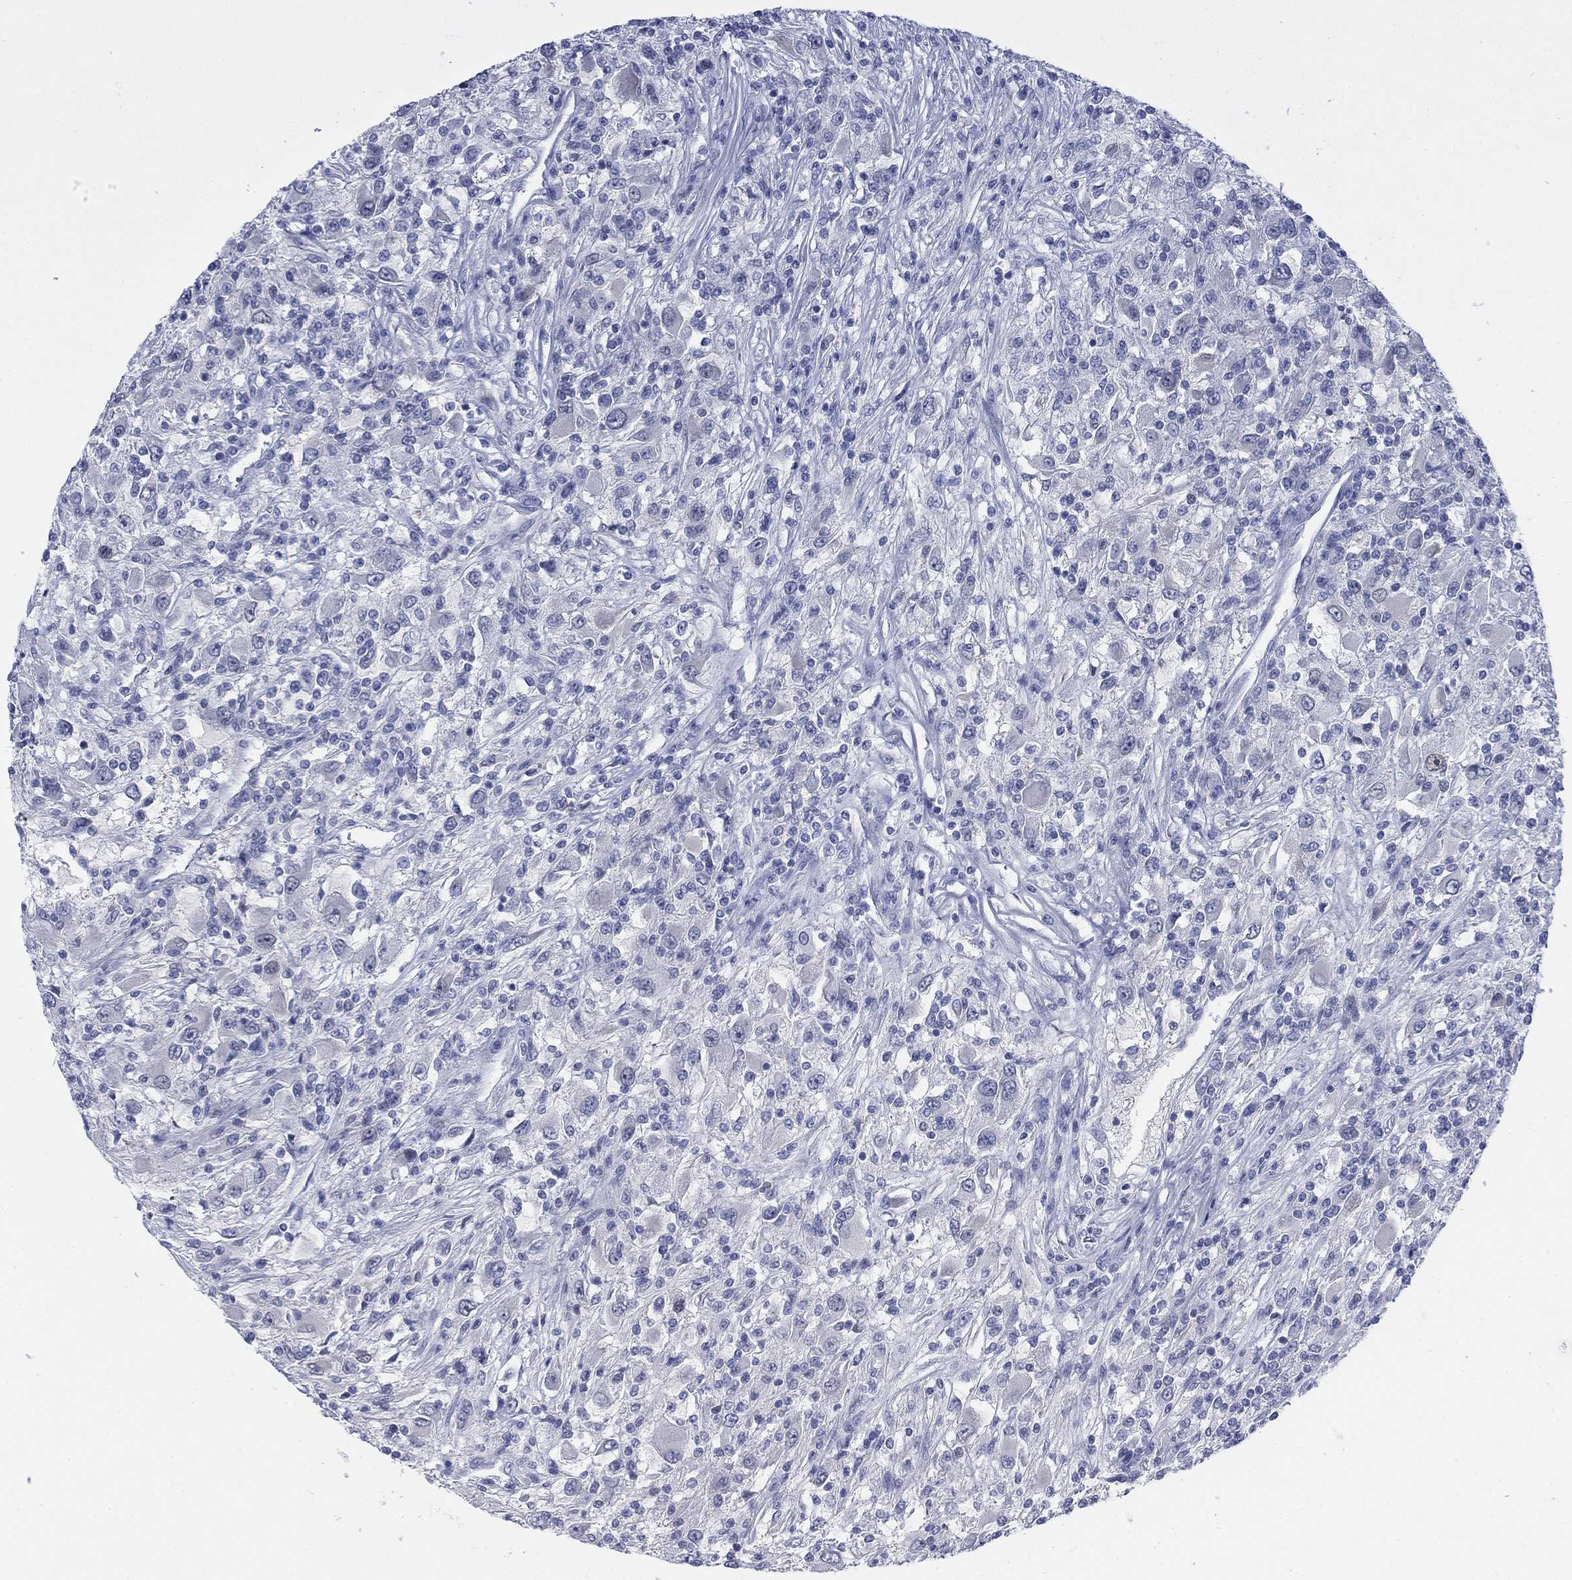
{"staining": {"intensity": "negative", "quantity": "none", "location": "none"}, "tissue": "renal cancer", "cell_type": "Tumor cells", "image_type": "cancer", "snomed": [{"axis": "morphology", "description": "Adenocarcinoma, NOS"}, {"axis": "topography", "description": "Kidney"}], "caption": "Tumor cells are negative for protein expression in human renal adenocarcinoma. (DAB immunohistochemistry, high magnification).", "gene": "DNAL1", "patient": {"sex": "female", "age": 67}}